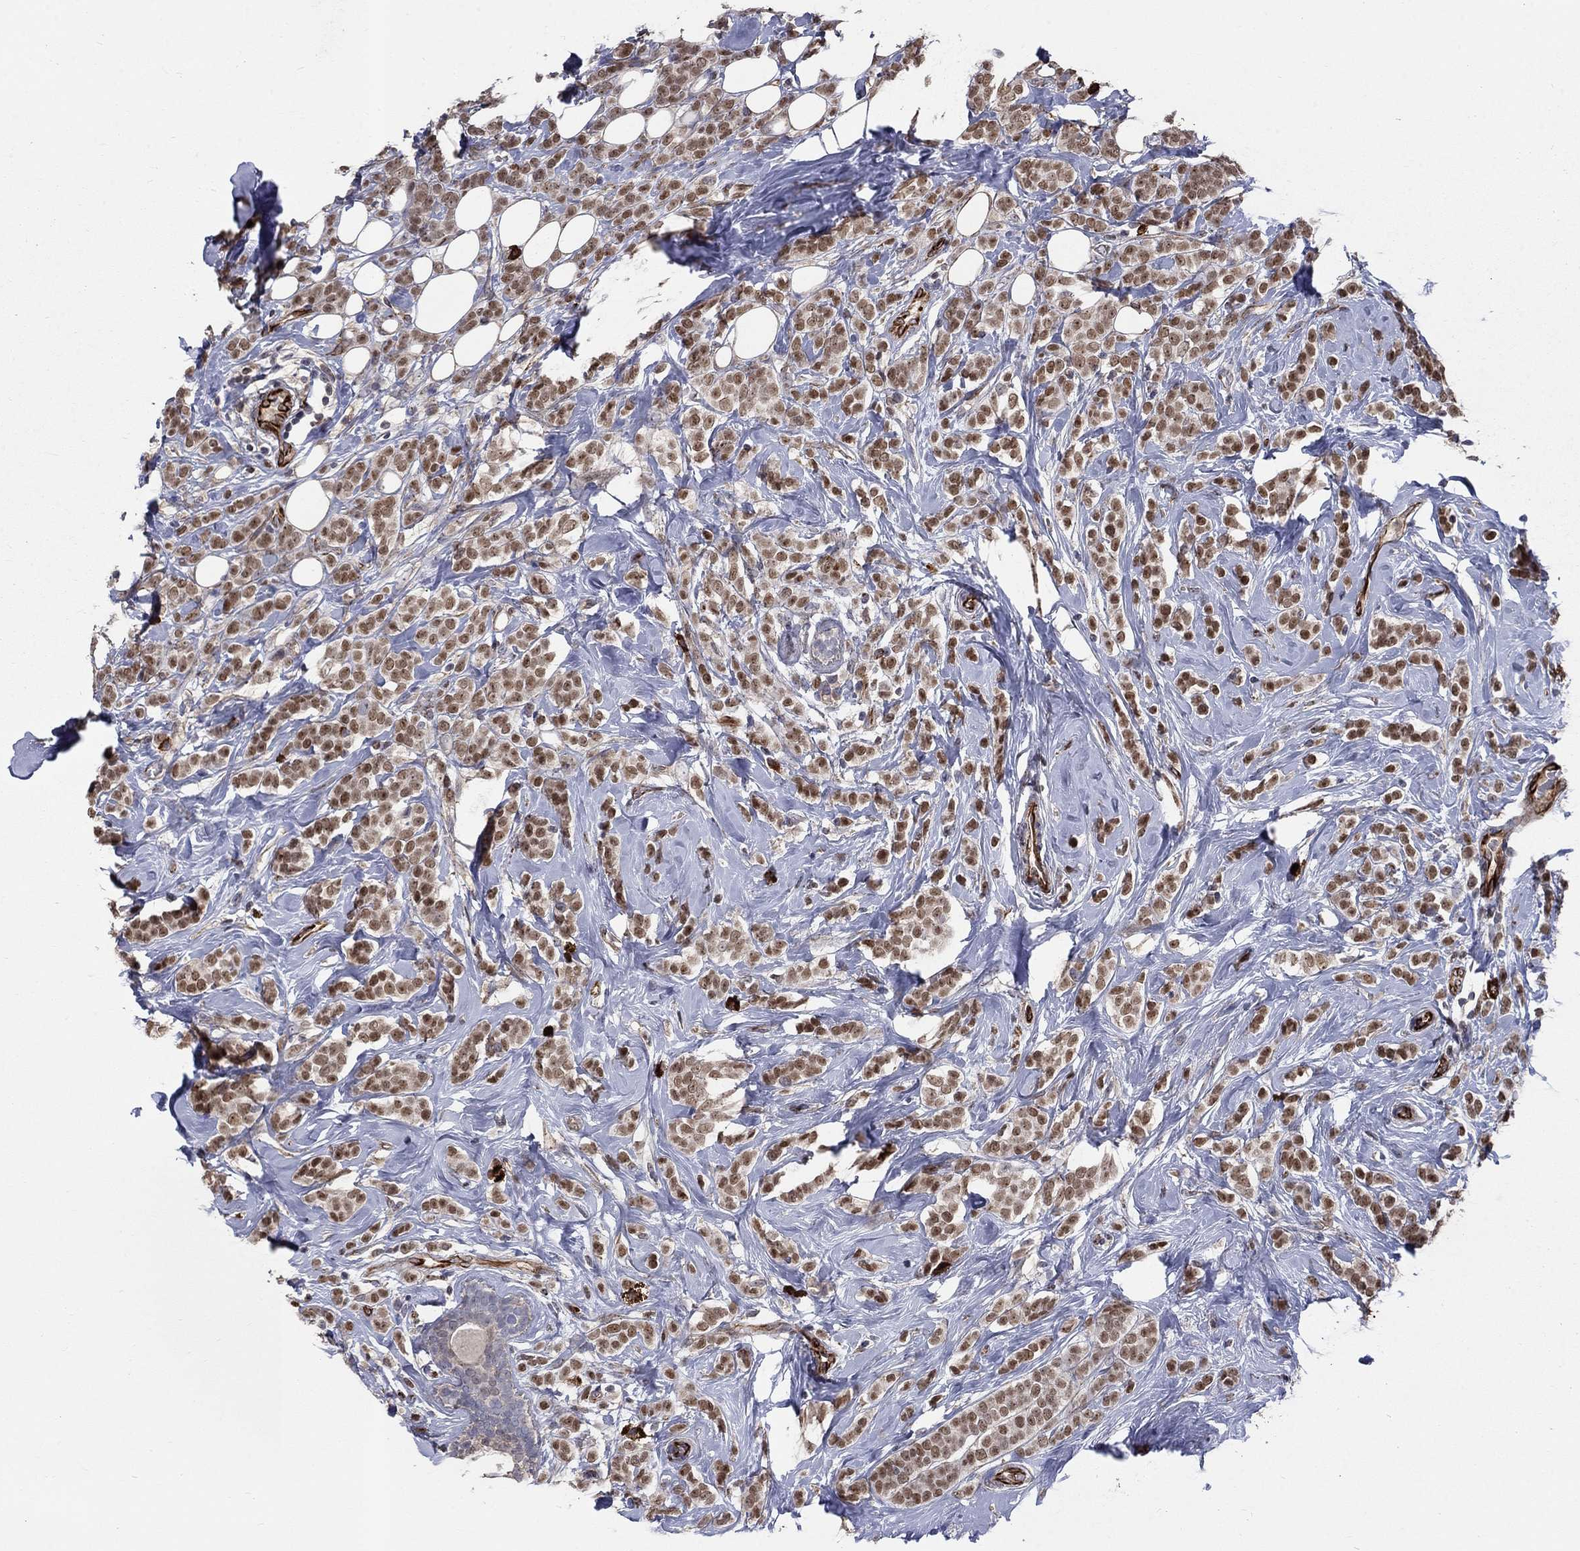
{"staining": {"intensity": "moderate", "quantity": ">75%", "location": "nuclear"}, "tissue": "breast cancer", "cell_type": "Tumor cells", "image_type": "cancer", "snomed": [{"axis": "morphology", "description": "Lobular carcinoma"}, {"axis": "topography", "description": "Breast"}], "caption": "A medium amount of moderate nuclear positivity is appreciated in approximately >75% of tumor cells in breast lobular carcinoma tissue.", "gene": "MSRA", "patient": {"sex": "female", "age": 49}}